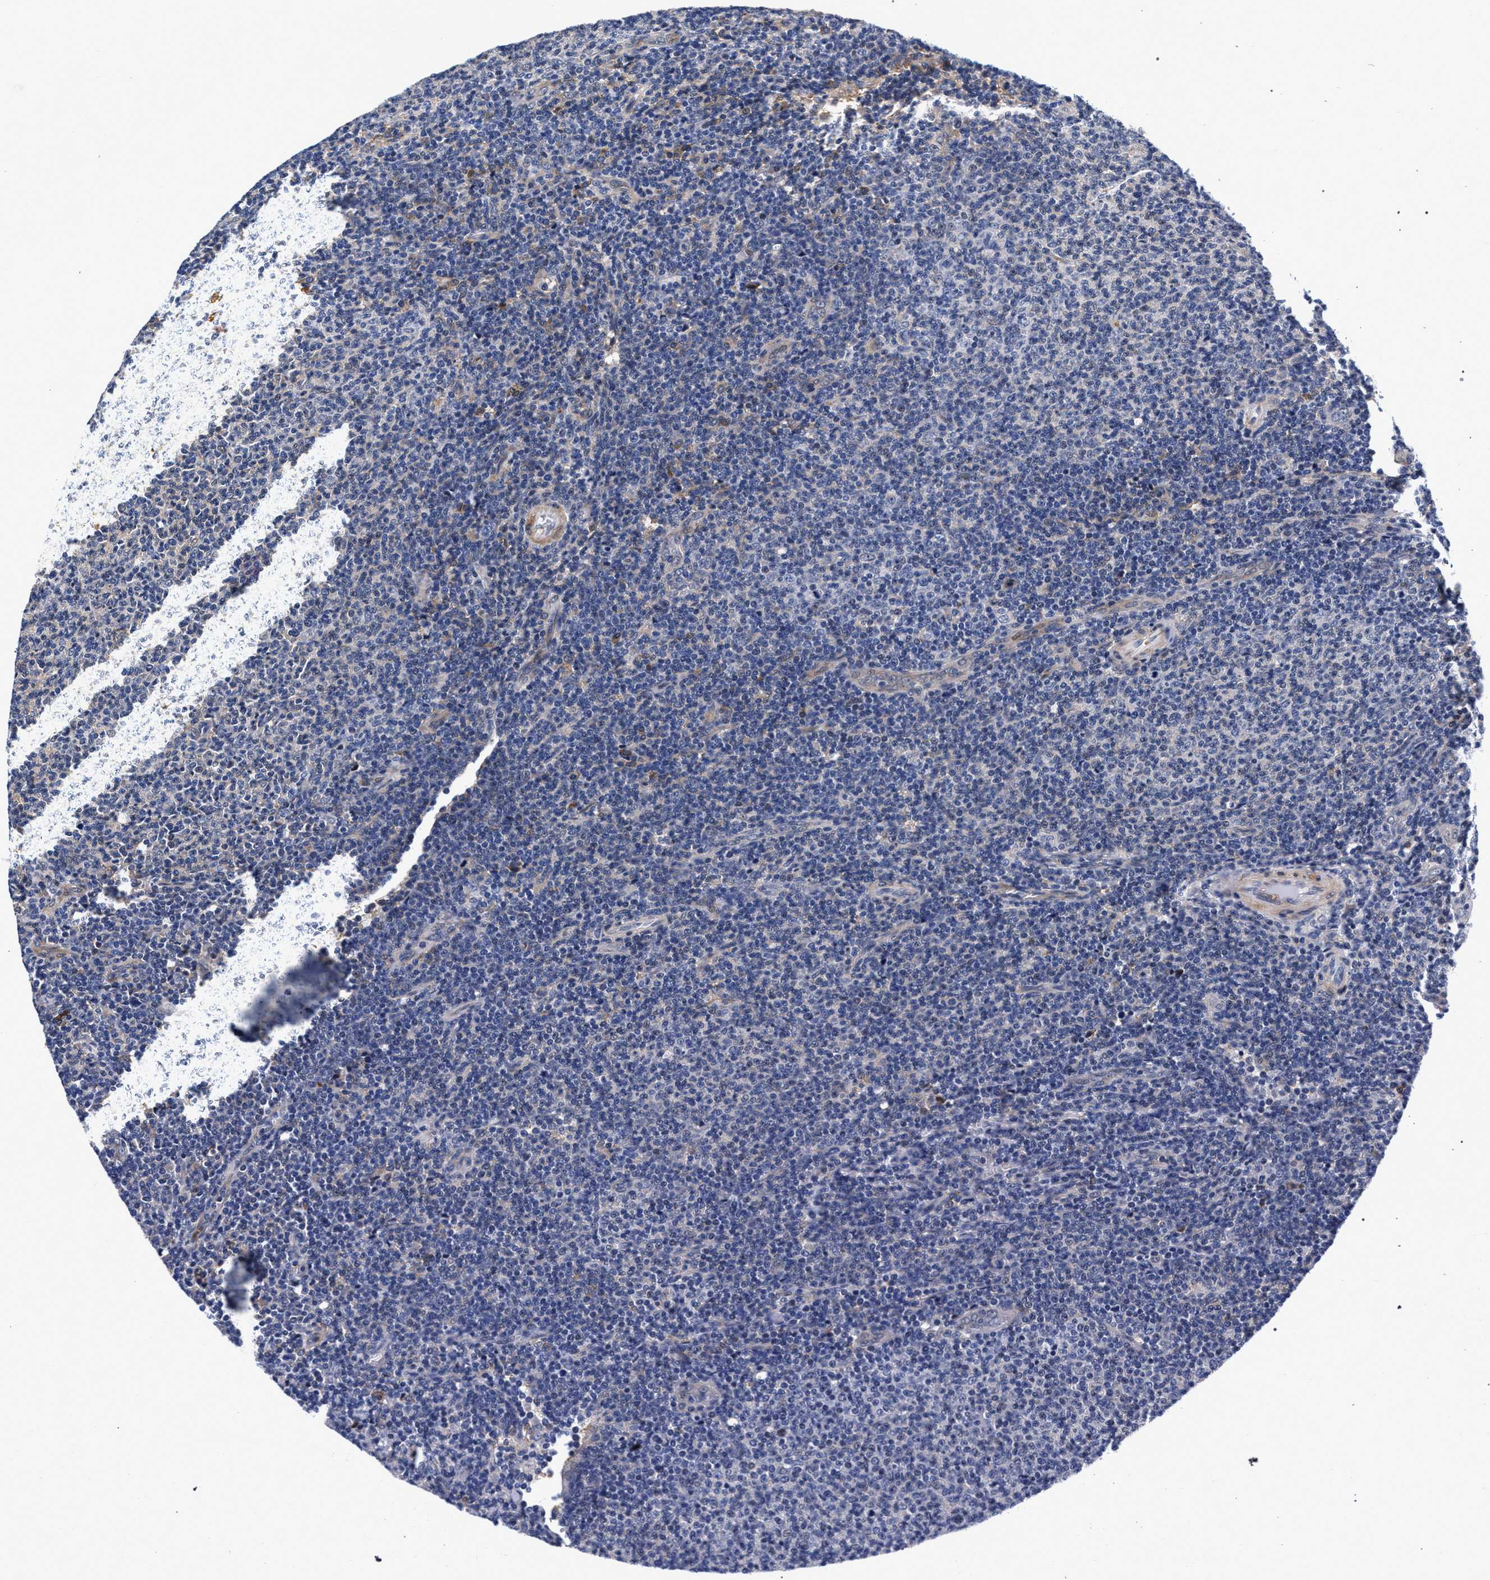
{"staining": {"intensity": "negative", "quantity": "none", "location": "none"}, "tissue": "lymphoma", "cell_type": "Tumor cells", "image_type": "cancer", "snomed": [{"axis": "morphology", "description": "Malignant lymphoma, non-Hodgkin's type, Low grade"}, {"axis": "topography", "description": "Lymph node"}], "caption": "Tumor cells show no significant protein staining in lymphoma.", "gene": "ZNF462", "patient": {"sex": "male", "age": 66}}